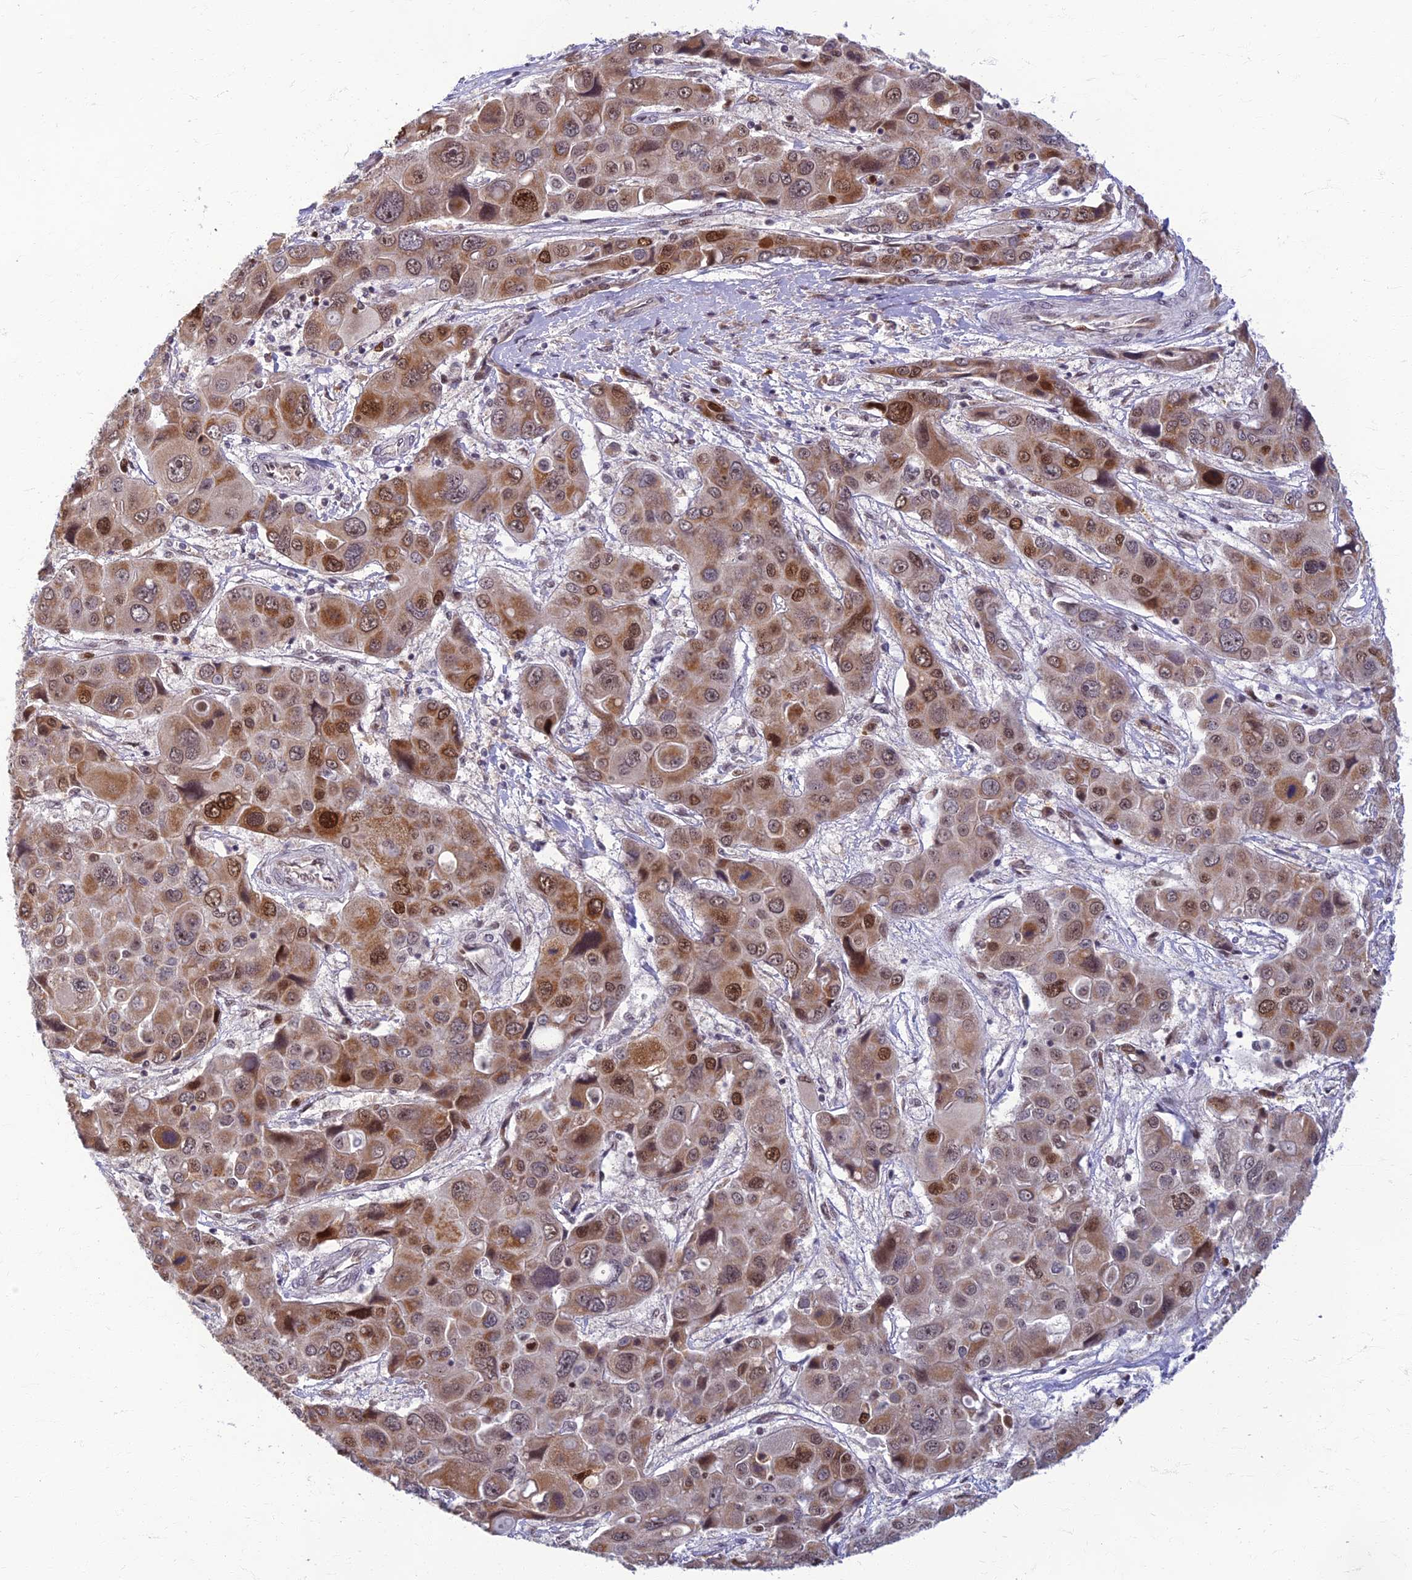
{"staining": {"intensity": "moderate", "quantity": ">75%", "location": "cytoplasmic/membranous,nuclear"}, "tissue": "liver cancer", "cell_type": "Tumor cells", "image_type": "cancer", "snomed": [{"axis": "morphology", "description": "Cholangiocarcinoma"}, {"axis": "topography", "description": "Liver"}], "caption": "Brown immunohistochemical staining in human liver cancer exhibits moderate cytoplasmic/membranous and nuclear positivity in about >75% of tumor cells. The staining is performed using DAB (3,3'-diaminobenzidine) brown chromogen to label protein expression. The nuclei are counter-stained blue using hematoxylin.", "gene": "EARS2", "patient": {"sex": "male", "age": 67}}